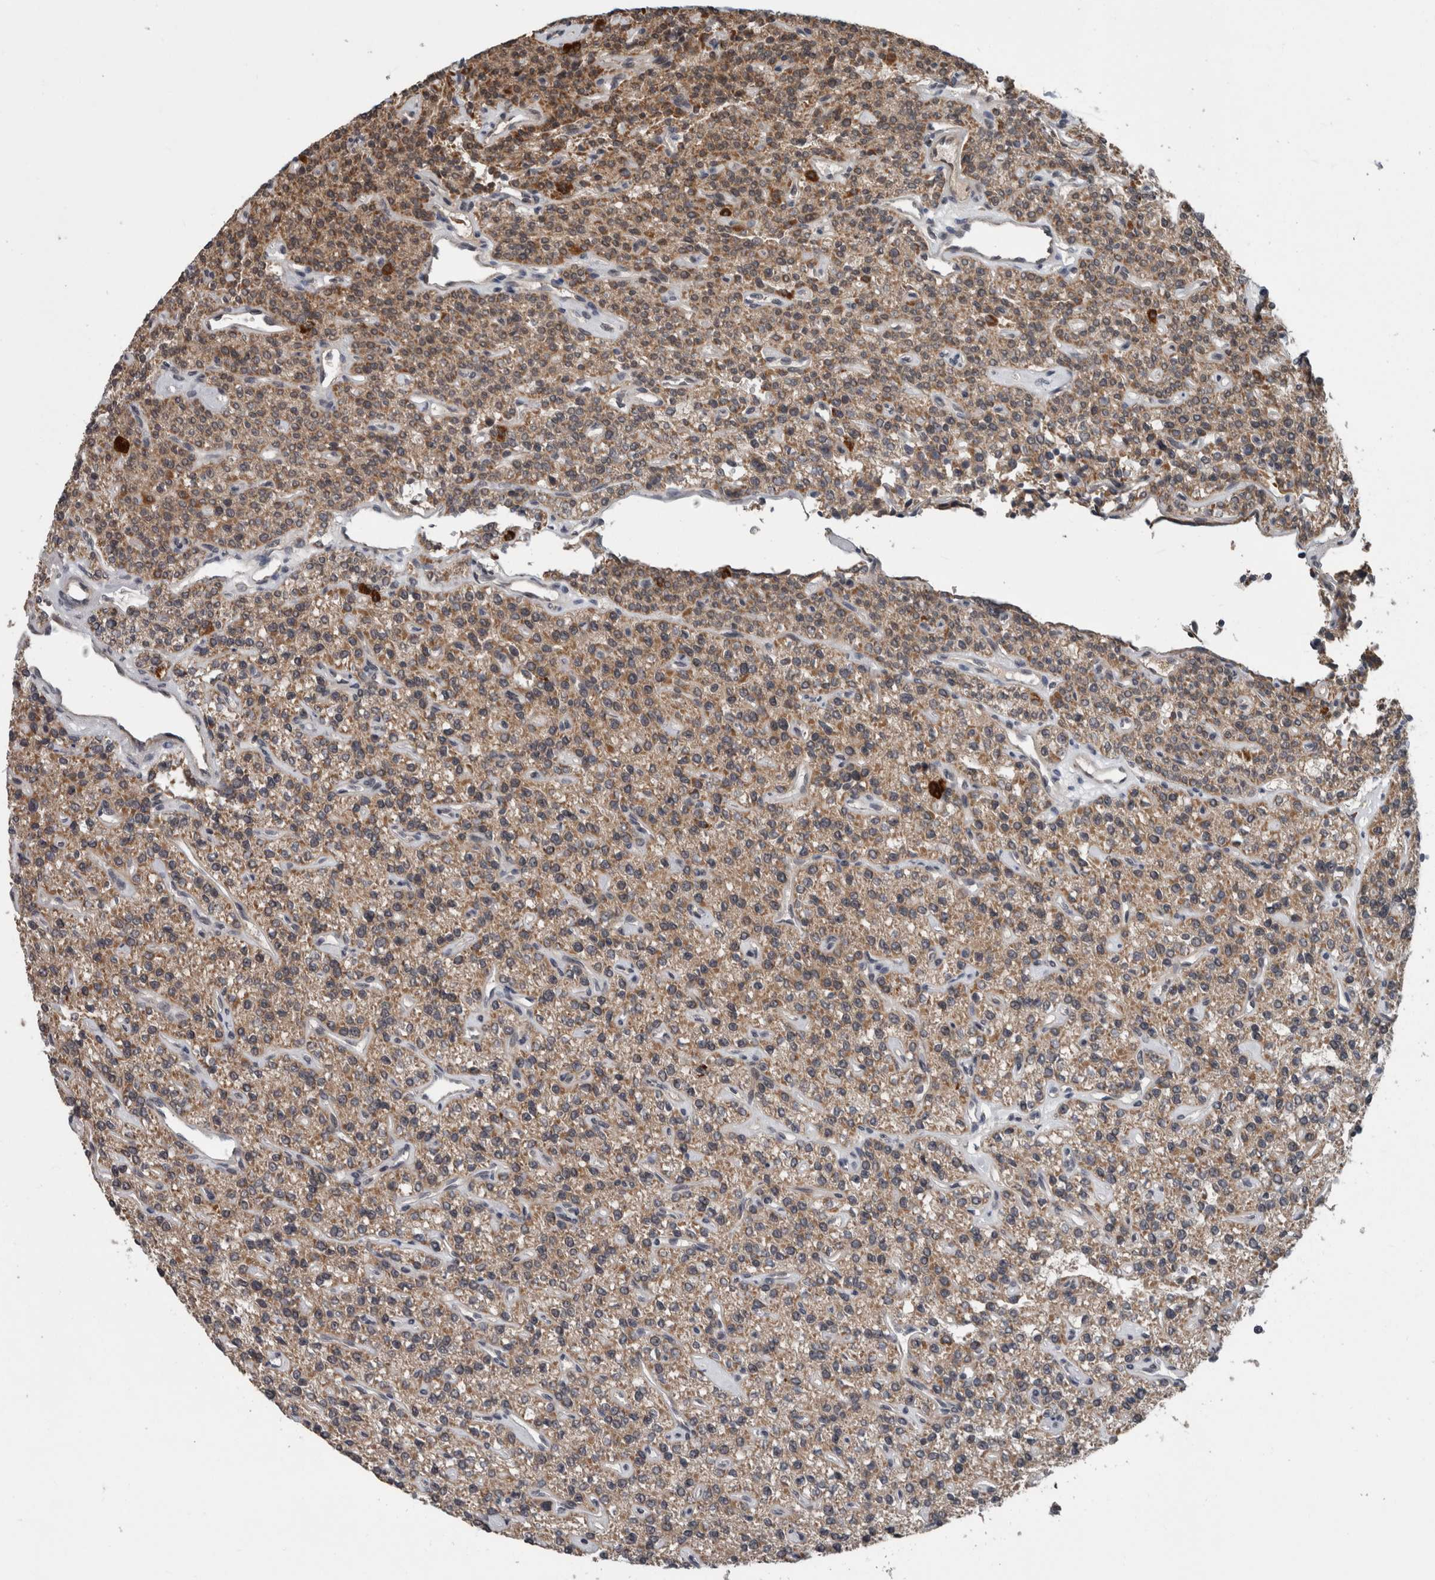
{"staining": {"intensity": "moderate", "quantity": ">75%", "location": "cytoplasmic/membranous"}, "tissue": "parathyroid gland", "cell_type": "Glandular cells", "image_type": "normal", "snomed": [{"axis": "morphology", "description": "Normal tissue, NOS"}, {"axis": "topography", "description": "Parathyroid gland"}], "caption": "An immunohistochemistry (IHC) photomicrograph of unremarkable tissue is shown. Protein staining in brown highlights moderate cytoplasmic/membranous positivity in parathyroid gland within glandular cells.", "gene": "ENY2", "patient": {"sex": "male", "age": 46}}